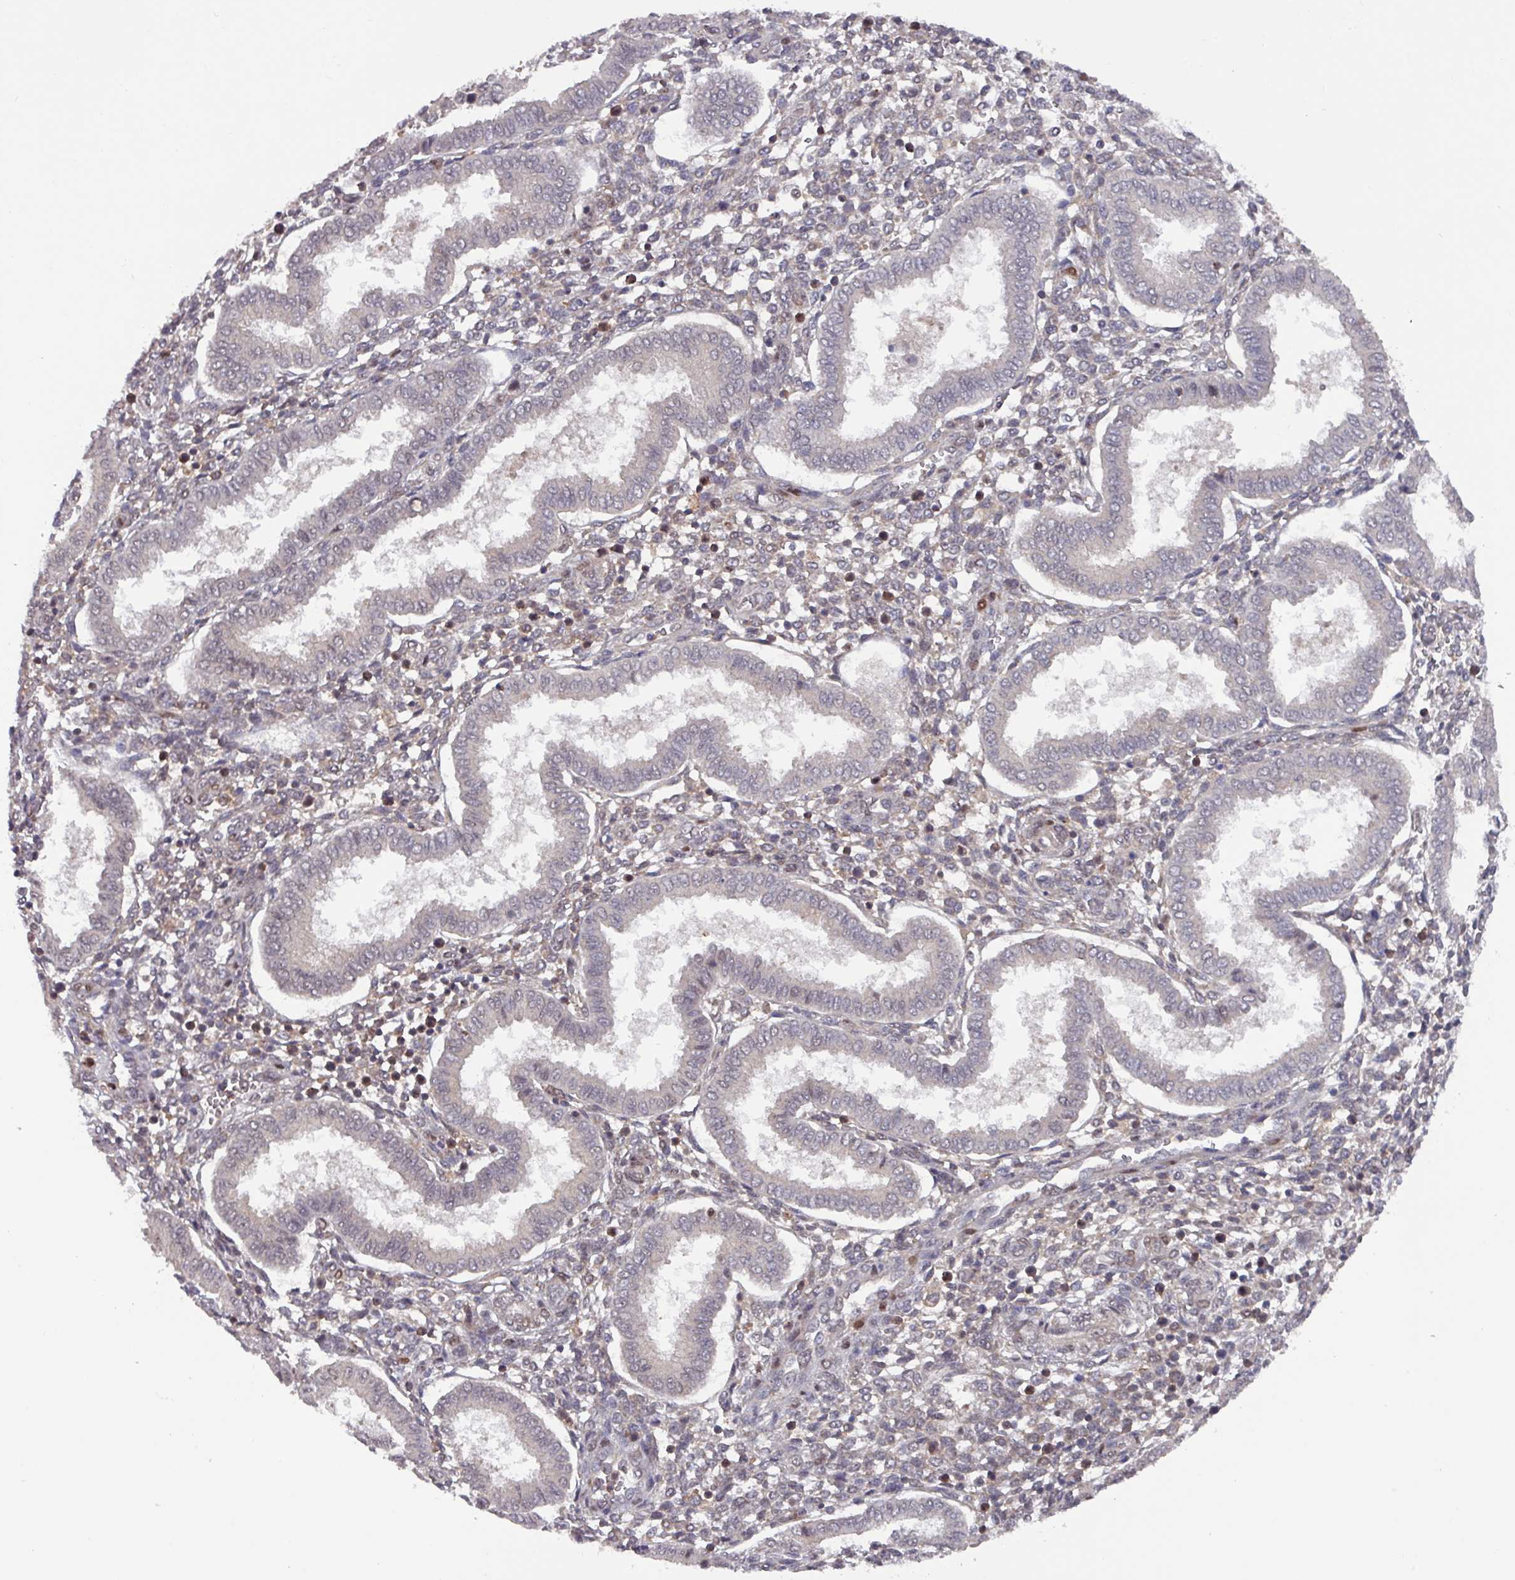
{"staining": {"intensity": "weak", "quantity": "25%-75%", "location": "cytoplasmic/membranous"}, "tissue": "endometrium", "cell_type": "Cells in endometrial stroma", "image_type": "normal", "snomed": [{"axis": "morphology", "description": "Normal tissue, NOS"}, {"axis": "topography", "description": "Endometrium"}], "caption": "Approximately 25%-75% of cells in endometrial stroma in unremarkable endometrium show weak cytoplasmic/membranous protein positivity as visualized by brown immunohistochemical staining.", "gene": "PRRX1", "patient": {"sex": "female", "age": 24}}